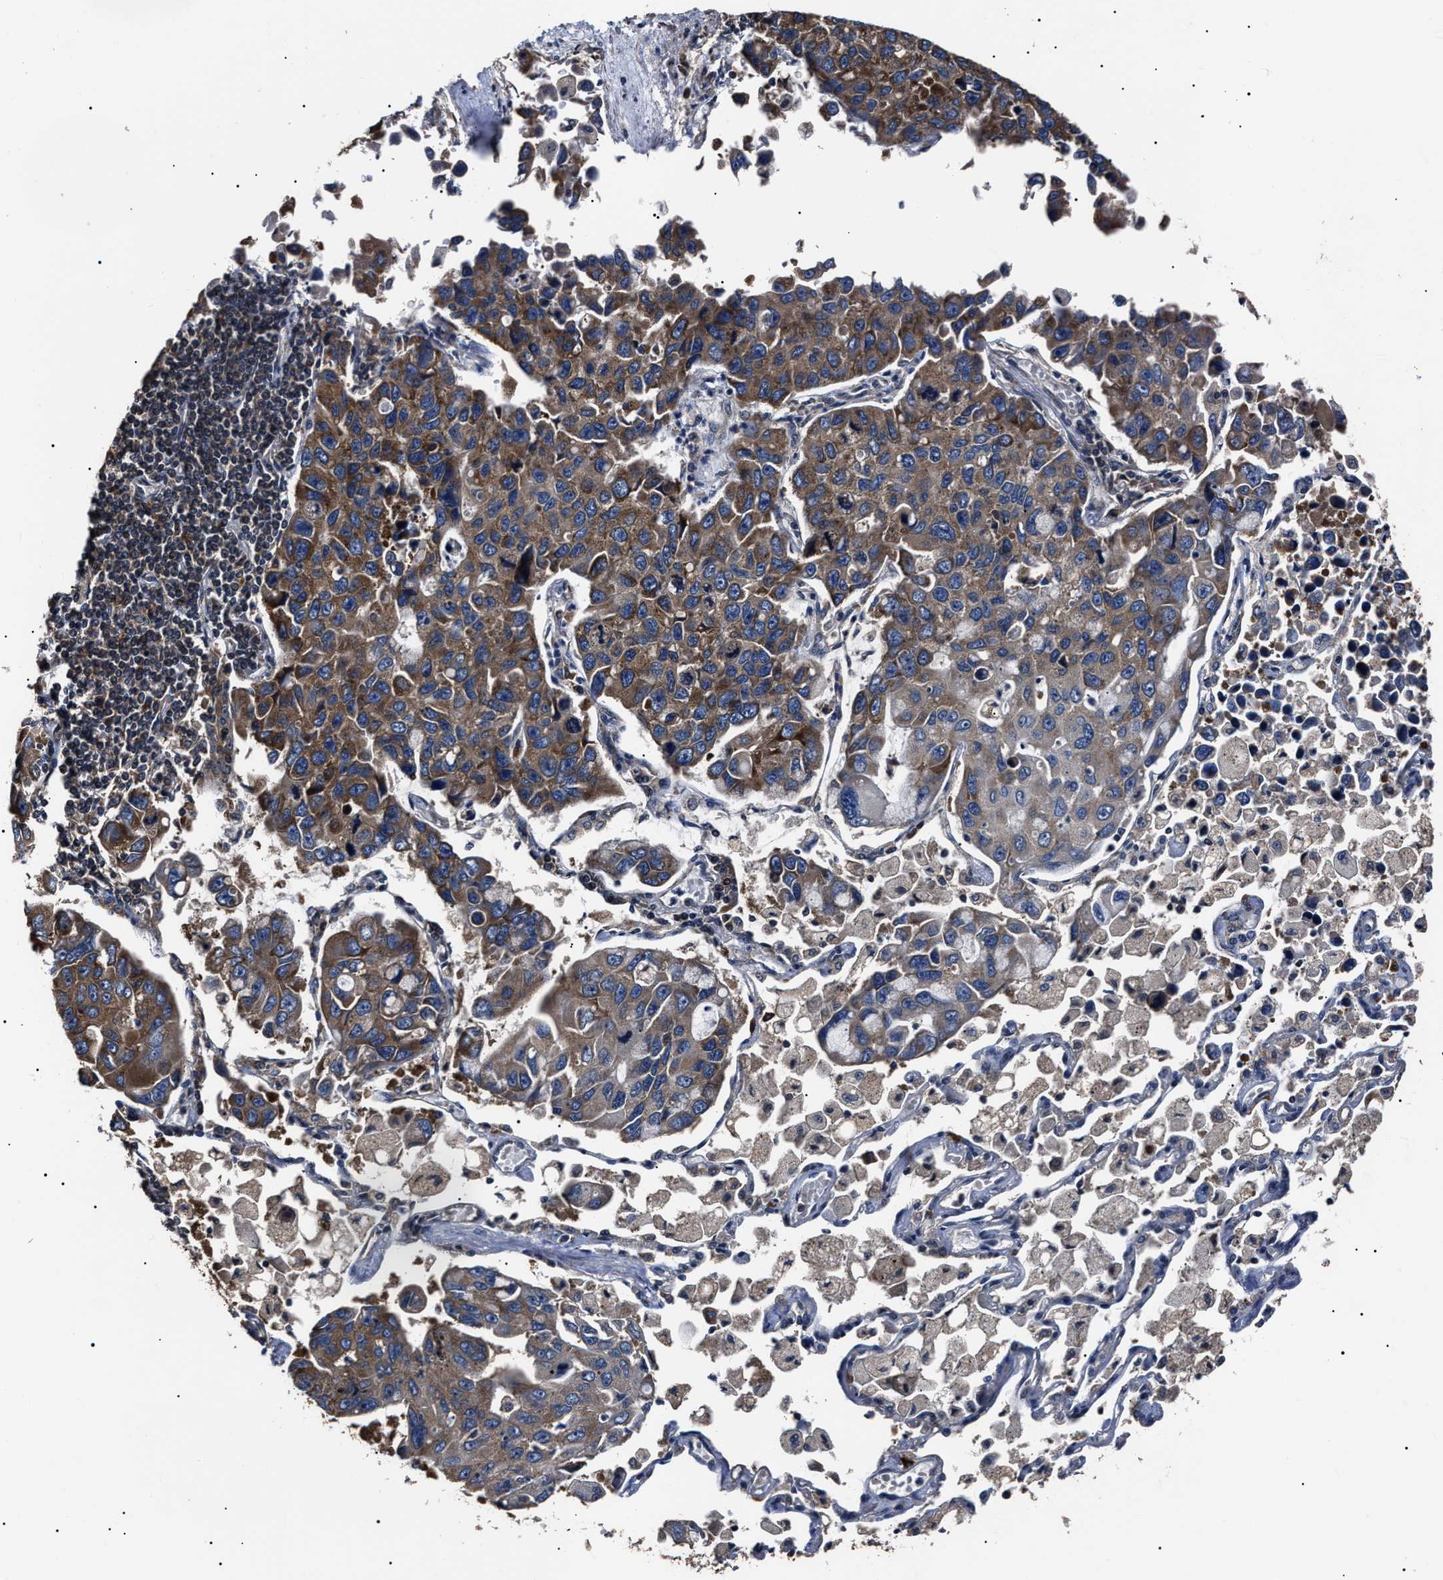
{"staining": {"intensity": "moderate", "quantity": "25%-75%", "location": "cytoplasmic/membranous"}, "tissue": "lung cancer", "cell_type": "Tumor cells", "image_type": "cancer", "snomed": [{"axis": "morphology", "description": "Adenocarcinoma, NOS"}, {"axis": "topography", "description": "Lung"}], "caption": "This image reveals IHC staining of adenocarcinoma (lung), with medium moderate cytoplasmic/membranous expression in about 25%-75% of tumor cells.", "gene": "CCT8", "patient": {"sex": "male", "age": 64}}